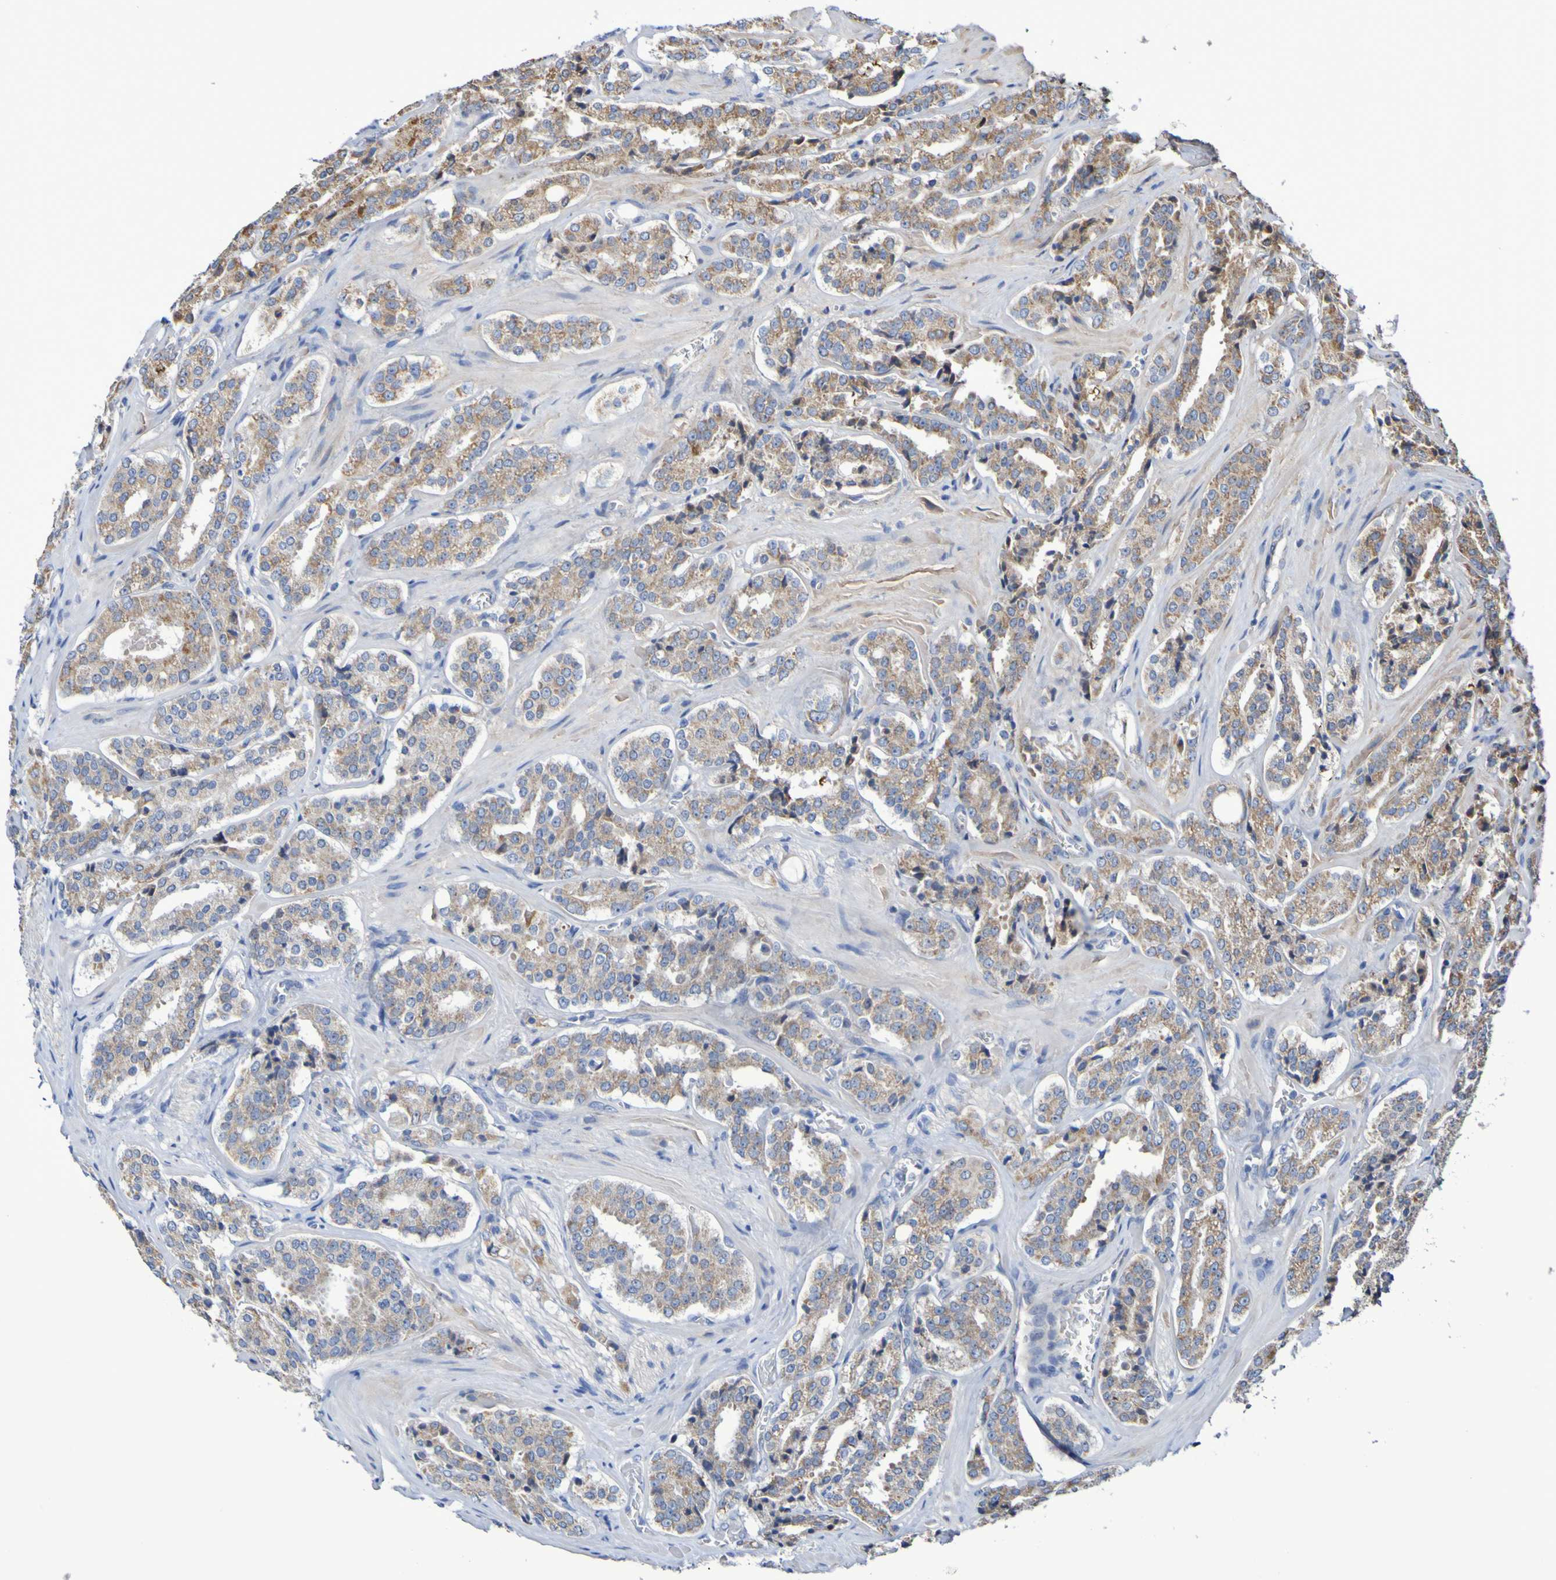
{"staining": {"intensity": "weak", "quantity": ">75%", "location": "cytoplasmic/membranous"}, "tissue": "prostate cancer", "cell_type": "Tumor cells", "image_type": "cancer", "snomed": [{"axis": "morphology", "description": "Adenocarcinoma, High grade"}, {"axis": "topography", "description": "Prostate"}], "caption": "Immunohistochemistry (IHC) (DAB) staining of human prostate high-grade adenocarcinoma displays weak cytoplasmic/membranous protein staining in approximately >75% of tumor cells.", "gene": "CNTN2", "patient": {"sex": "male", "age": 60}}